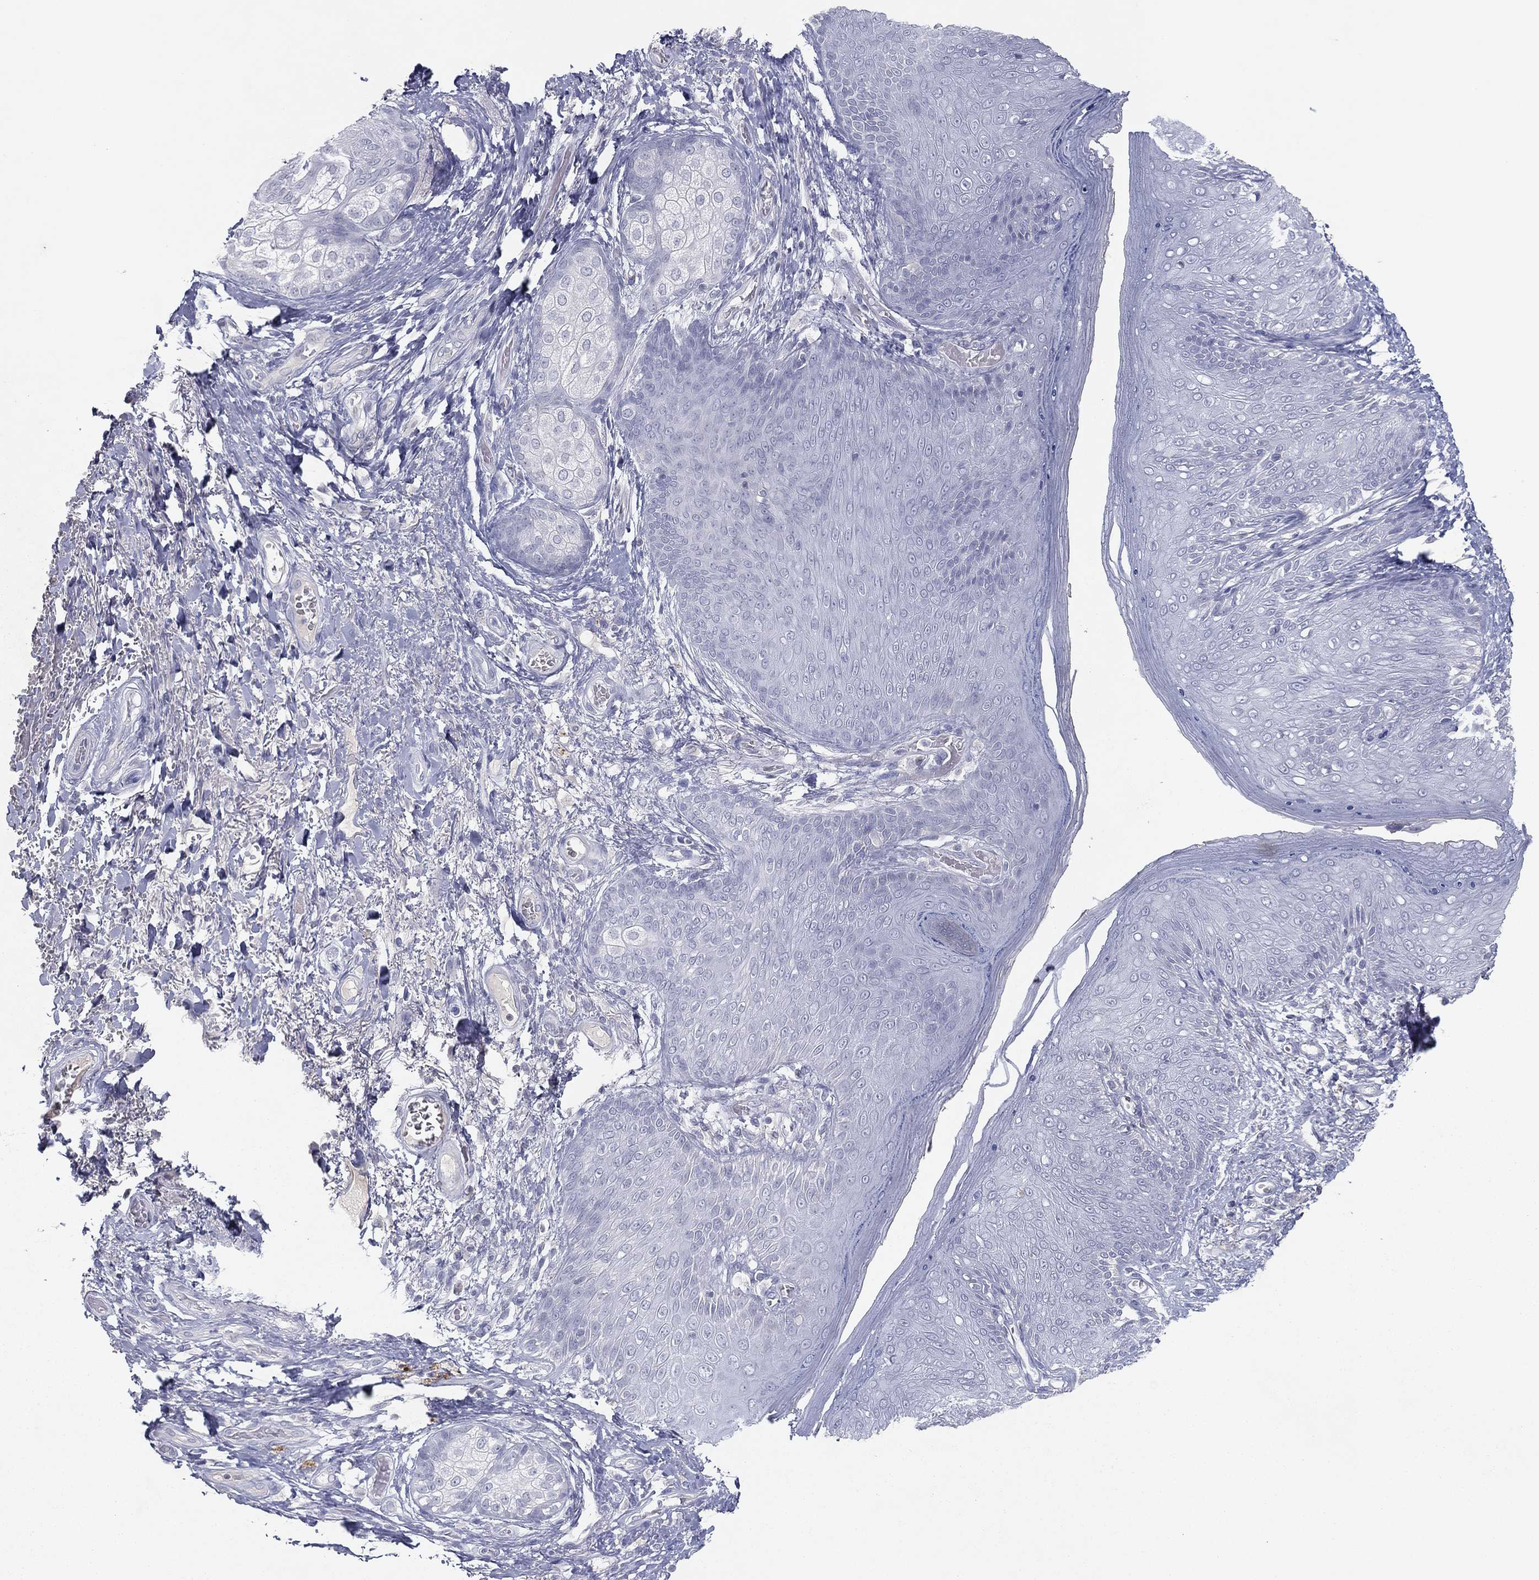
{"staining": {"intensity": "negative", "quantity": "none", "location": "none"}, "tissue": "skin", "cell_type": "Epidermal cells", "image_type": "normal", "snomed": [{"axis": "morphology", "description": "Normal tissue, NOS"}, {"axis": "morphology", "description": "Adenocarcinoma, NOS"}, {"axis": "topography", "description": "Rectum"}, {"axis": "topography", "description": "Anal"}], "caption": "This is a histopathology image of IHC staining of normal skin, which shows no staining in epidermal cells.", "gene": "CPT1B", "patient": {"sex": "female", "age": 68}}